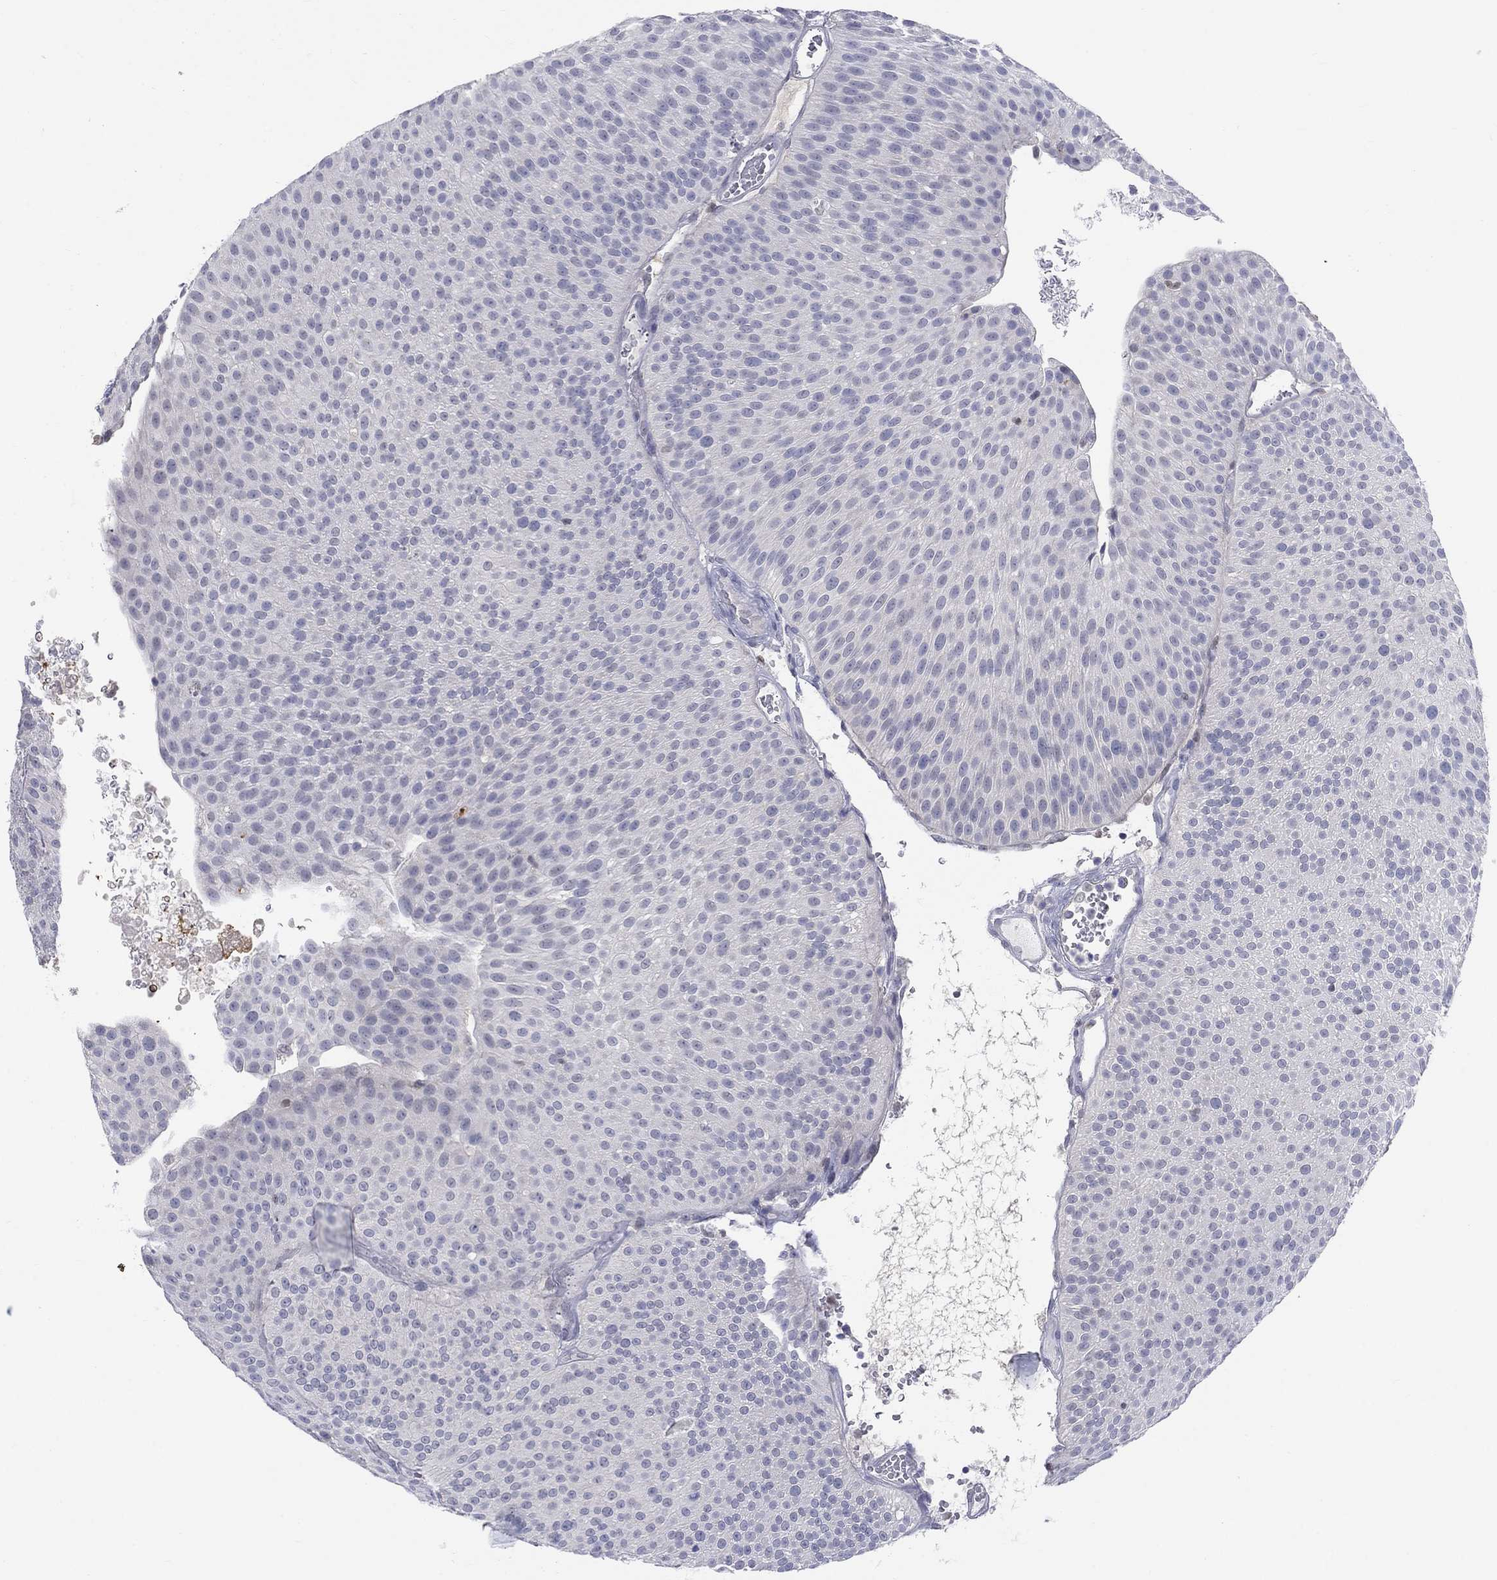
{"staining": {"intensity": "negative", "quantity": "none", "location": "none"}, "tissue": "urothelial cancer", "cell_type": "Tumor cells", "image_type": "cancer", "snomed": [{"axis": "morphology", "description": "Urothelial carcinoma, Low grade"}, {"axis": "topography", "description": "Urinary bladder"}], "caption": "The IHC histopathology image has no significant positivity in tumor cells of low-grade urothelial carcinoma tissue.", "gene": "EGFLAM", "patient": {"sex": "male", "age": 65}}